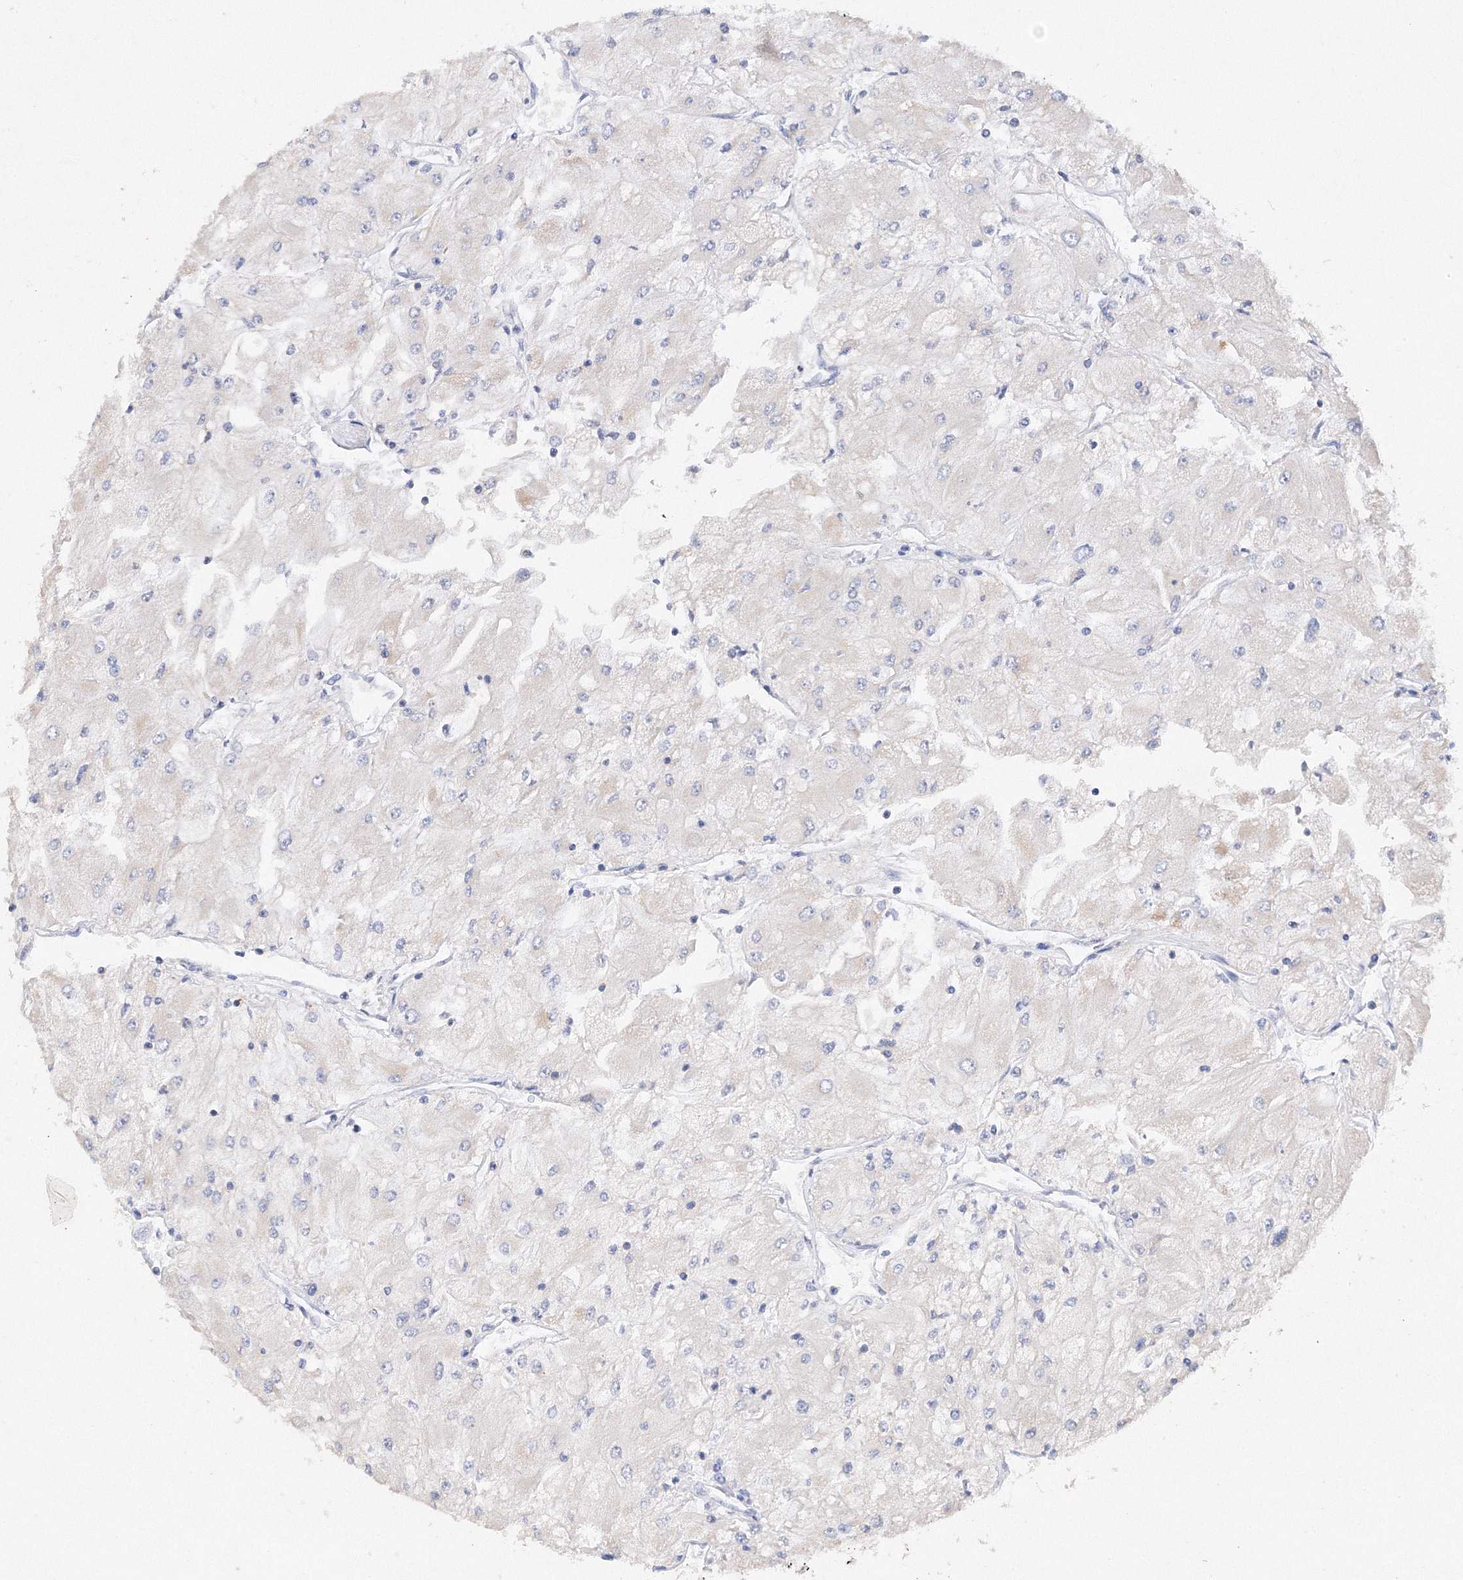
{"staining": {"intensity": "negative", "quantity": "none", "location": "none"}, "tissue": "renal cancer", "cell_type": "Tumor cells", "image_type": "cancer", "snomed": [{"axis": "morphology", "description": "Adenocarcinoma, NOS"}, {"axis": "topography", "description": "Kidney"}], "caption": "There is no significant staining in tumor cells of renal adenocarcinoma.", "gene": "GLS", "patient": {"sex": "male", "age": 80}}